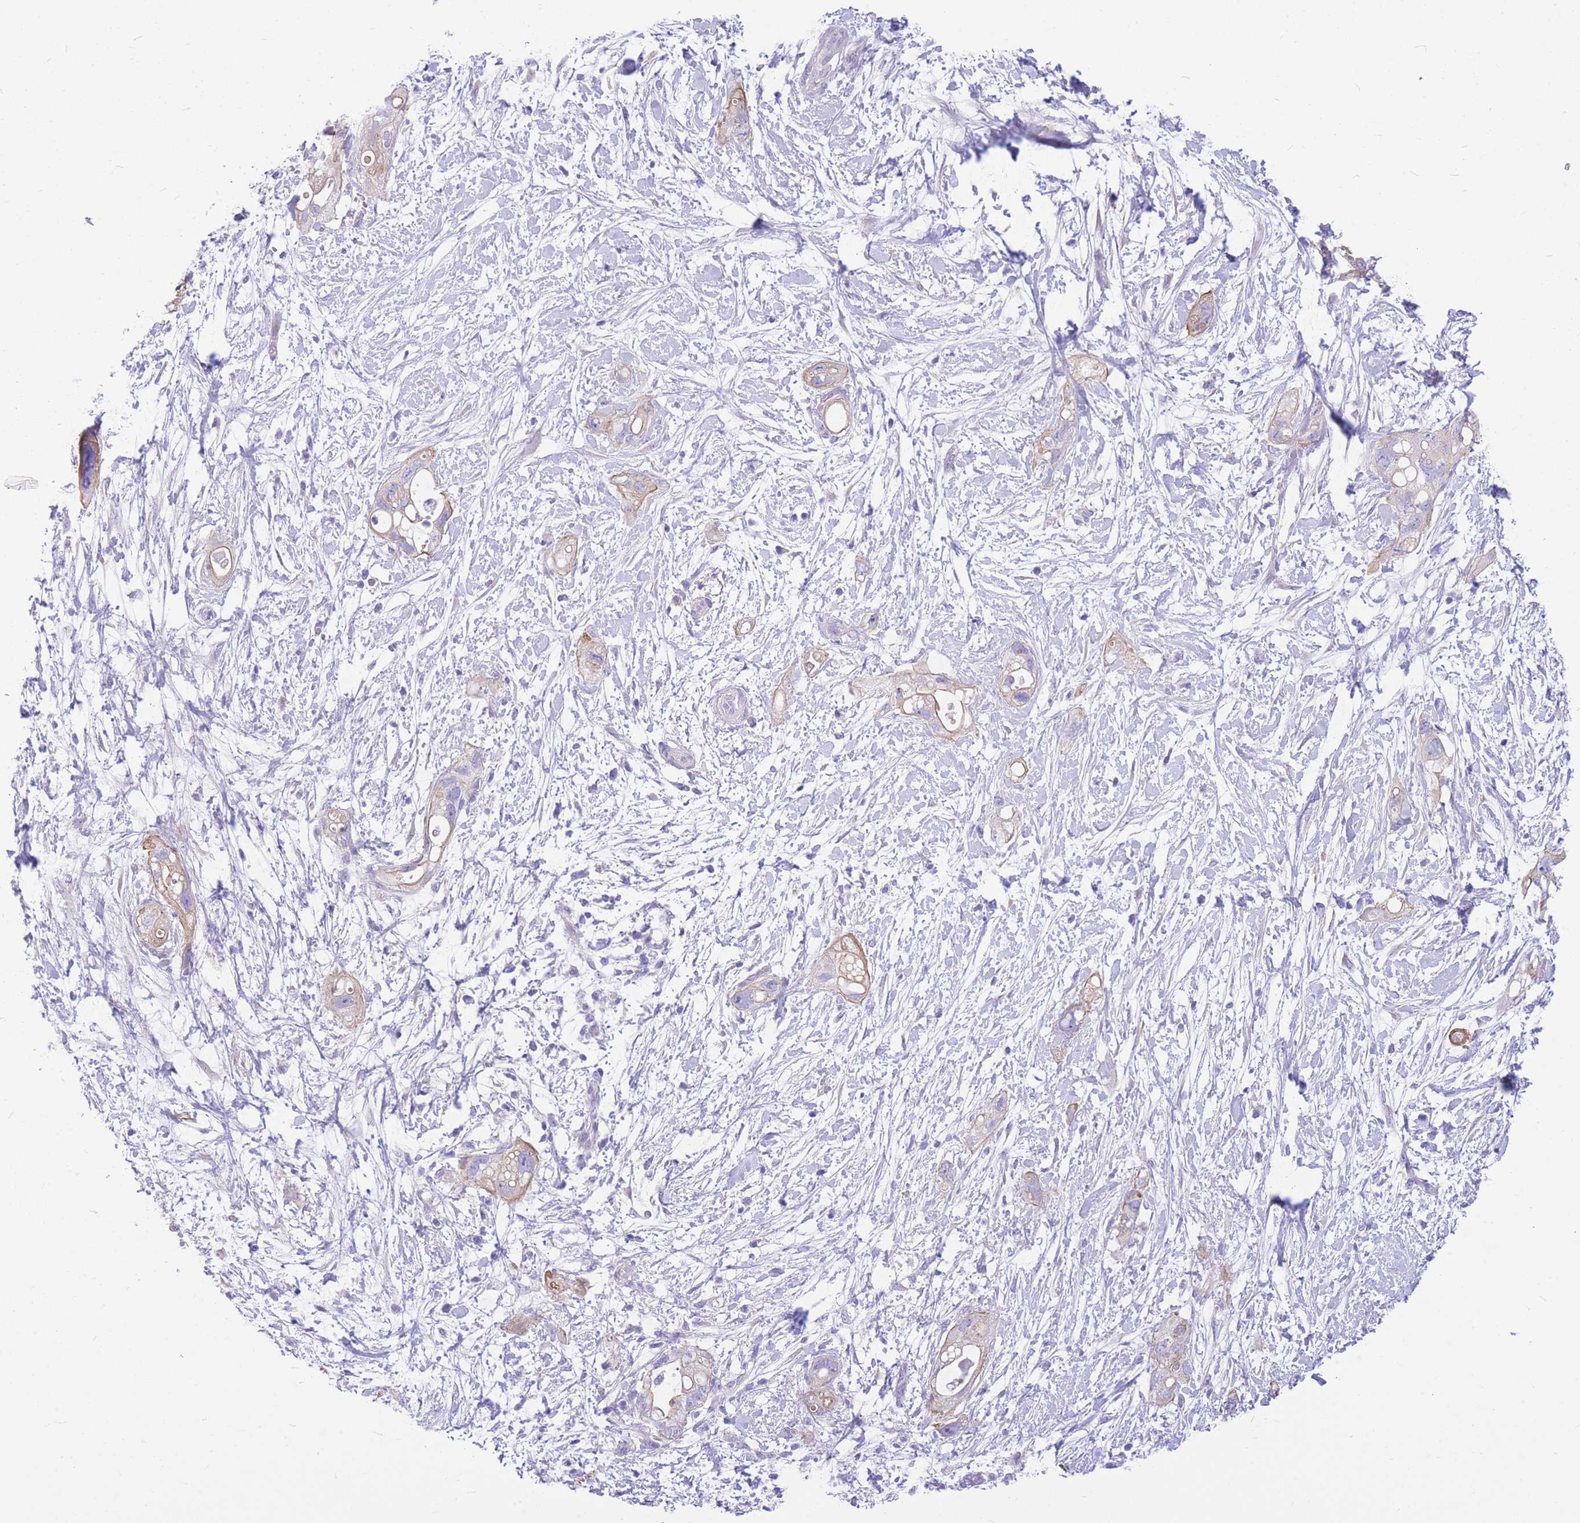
{"staining": {"intensity": "weak", "quantity": "25%-75%", "location": "cytoplasmic/membranous"}, "tissue": "pancreatic cancer", "cell_type": "Tumor cells", "image_type": "cancer", "snomed": [{"axis": "morphology", "description": "Adenocarcinoma, NOS"}, {"axis": "topography", "description": "Pancreas"}], "caption": "Protein expression analysis of pancreatic cancer (adenocarcinoma) demonstrates weak cytoplasmic/membranous staining in approximately 25%-75% of tumor cells.", "gene": "ZNF311", "patient": {"sex": "female", "age": 72}}